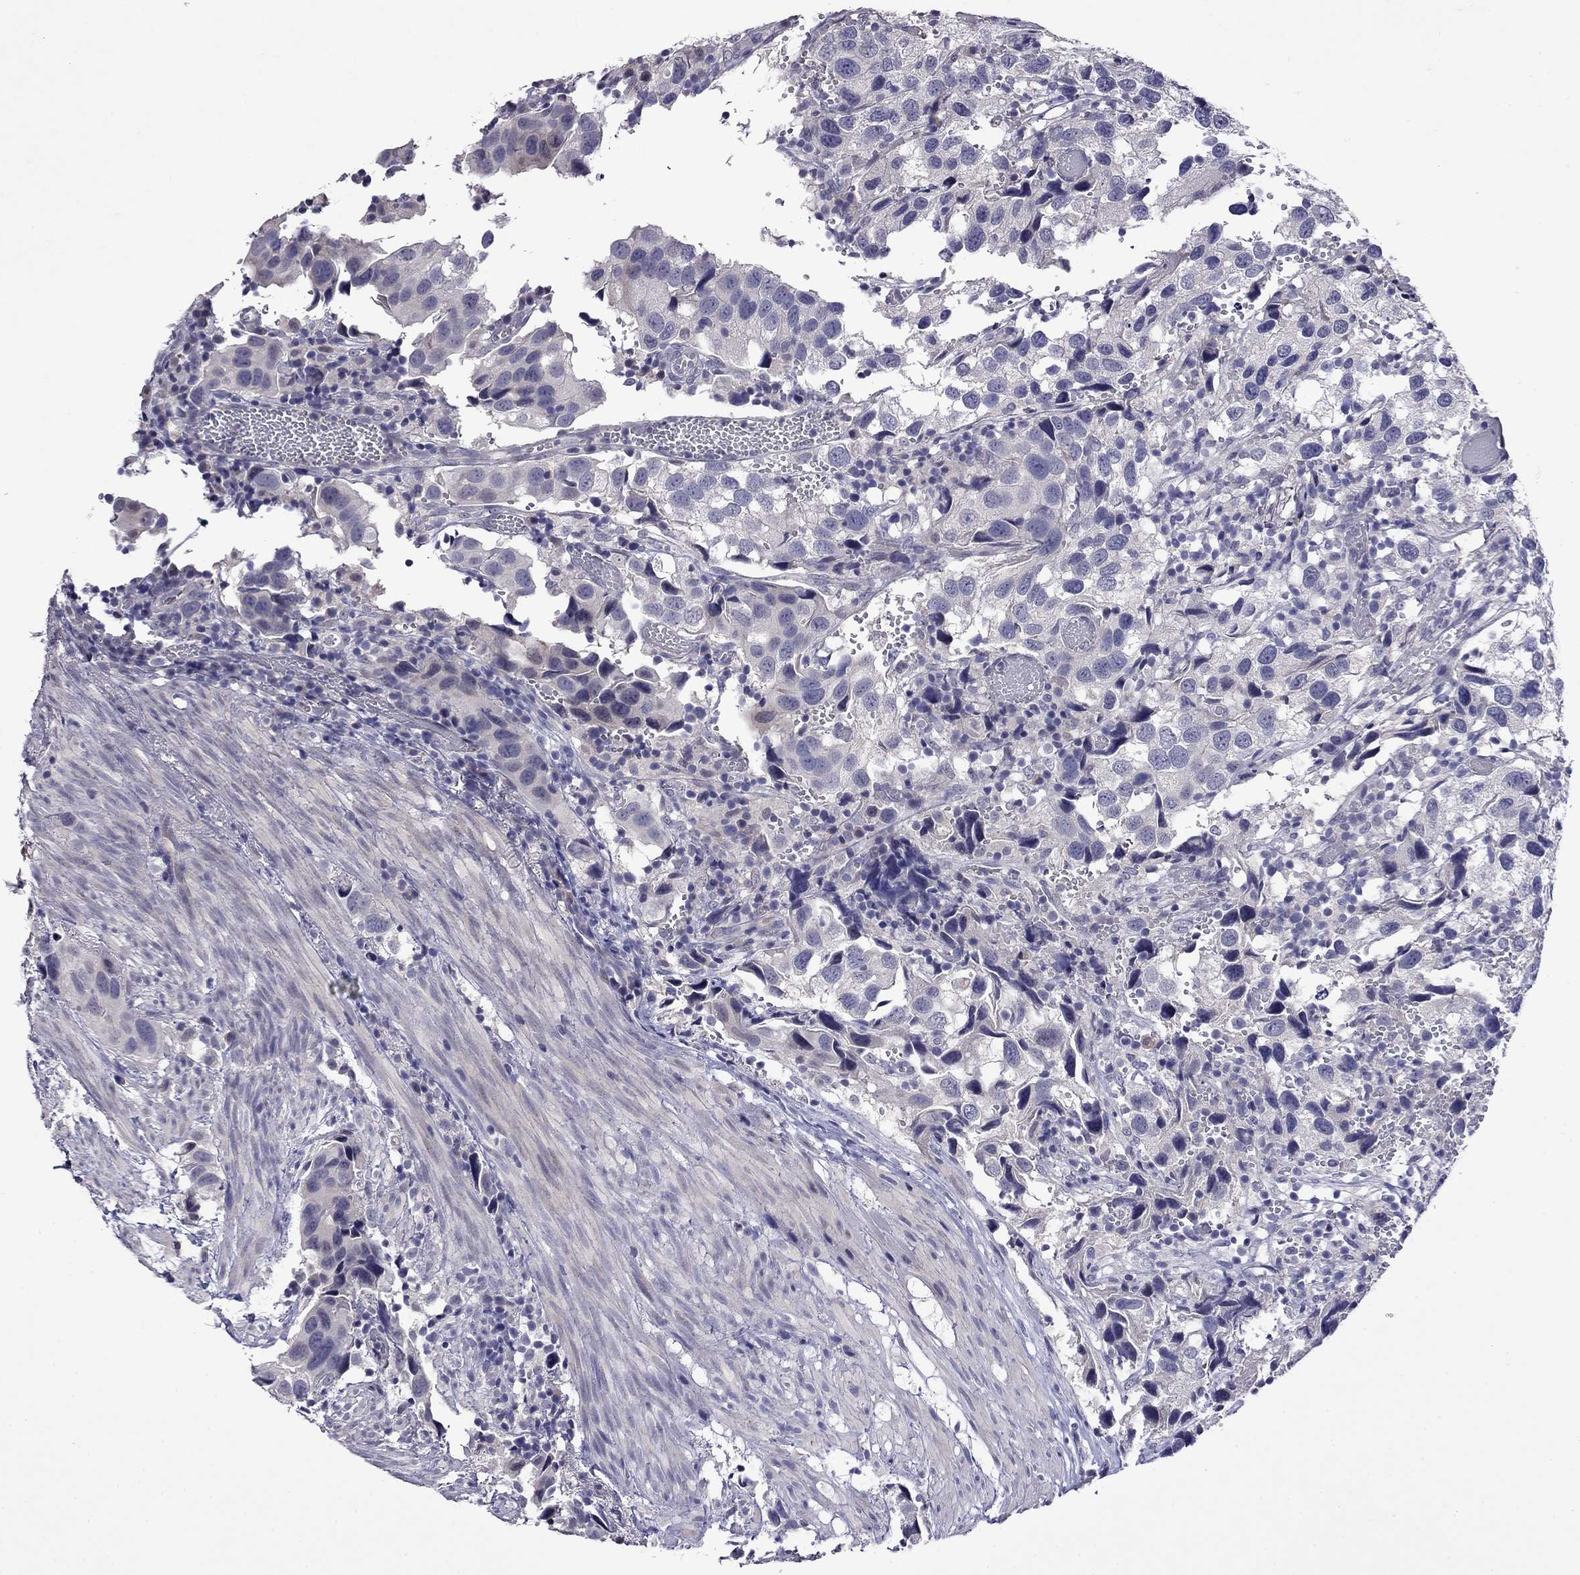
{"staining": {"intensity": "negative", "quantity": "none", "location": "none"}, "tissue": "urothelial cancer", "cell_type": "Tumor cells", "image_type": "cancer", "snomed": [{"axis": "morphology", "description": "Urothelial carcinoma, High grade"}, {"axis": "topography", "description": "Urinary bladder"}], "caption": "IHC of high-grade urothelial carcinoma reveals no expression in tumor cells.", "gene": "STAR", "patient": {"sex": "male", "age": 79}}